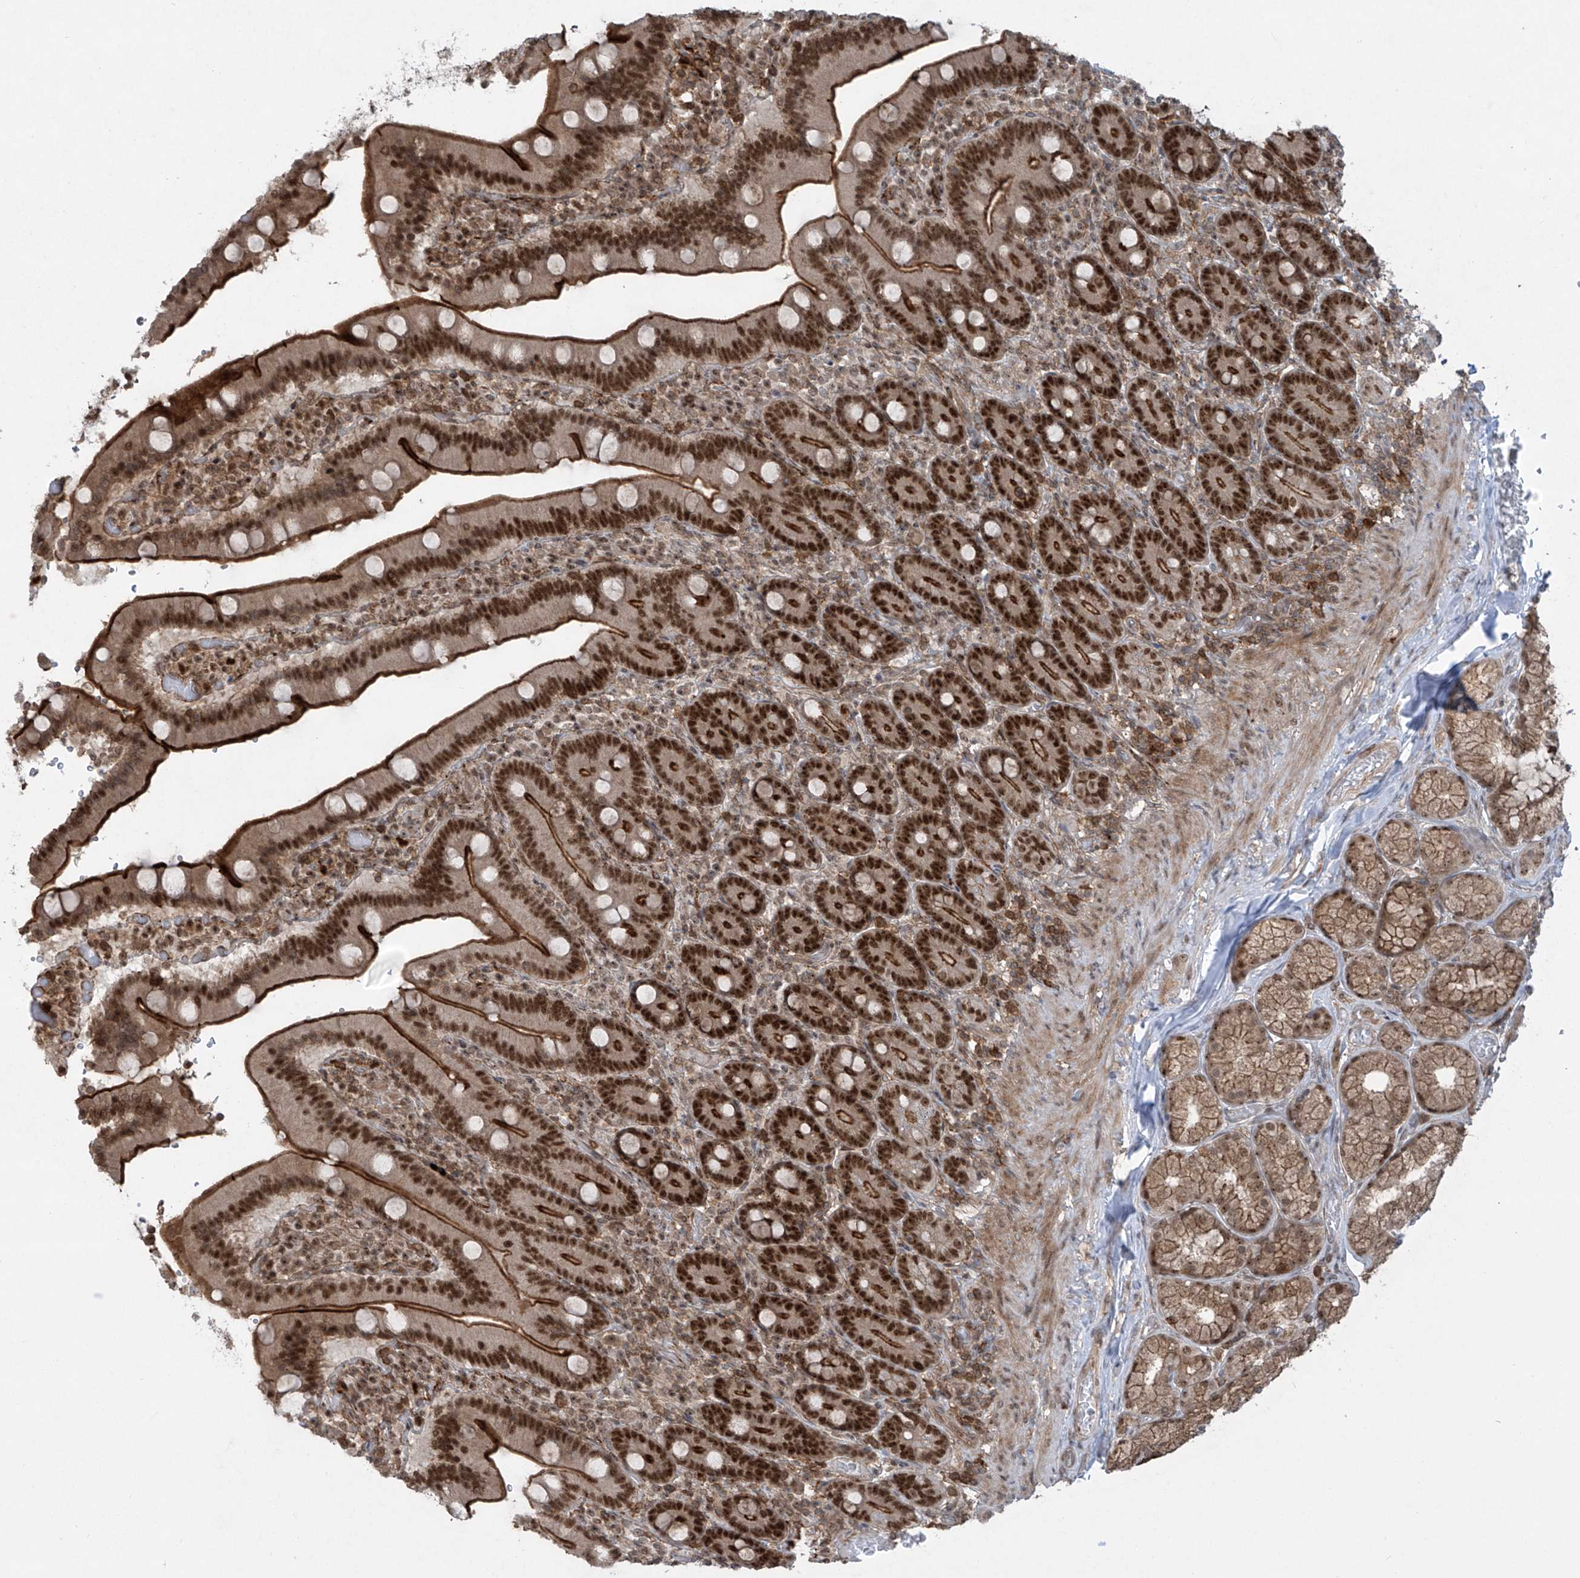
{"staining": {"intensity": "strong", "quantity": ">75%", "location": "cytoplasmic/membranous,nuclear"}, "tissue": "duodenum", "cell_type": "Glandular cells", "image_type": "normal", "snomed": [{"axis": "morphology", "description": "Normal tissue, NOS"}, {"axis": "topography", "description": "Duodenum"}], "caption": "Brown immunohistochemical staining in unremarkable duodenum demonstrates strong cytoplasmic/membranous,nuclear expression in approximately >75% of glandular cells.", "gene": "REPIN1", "patient": {"sex": "female", "age": 62}}